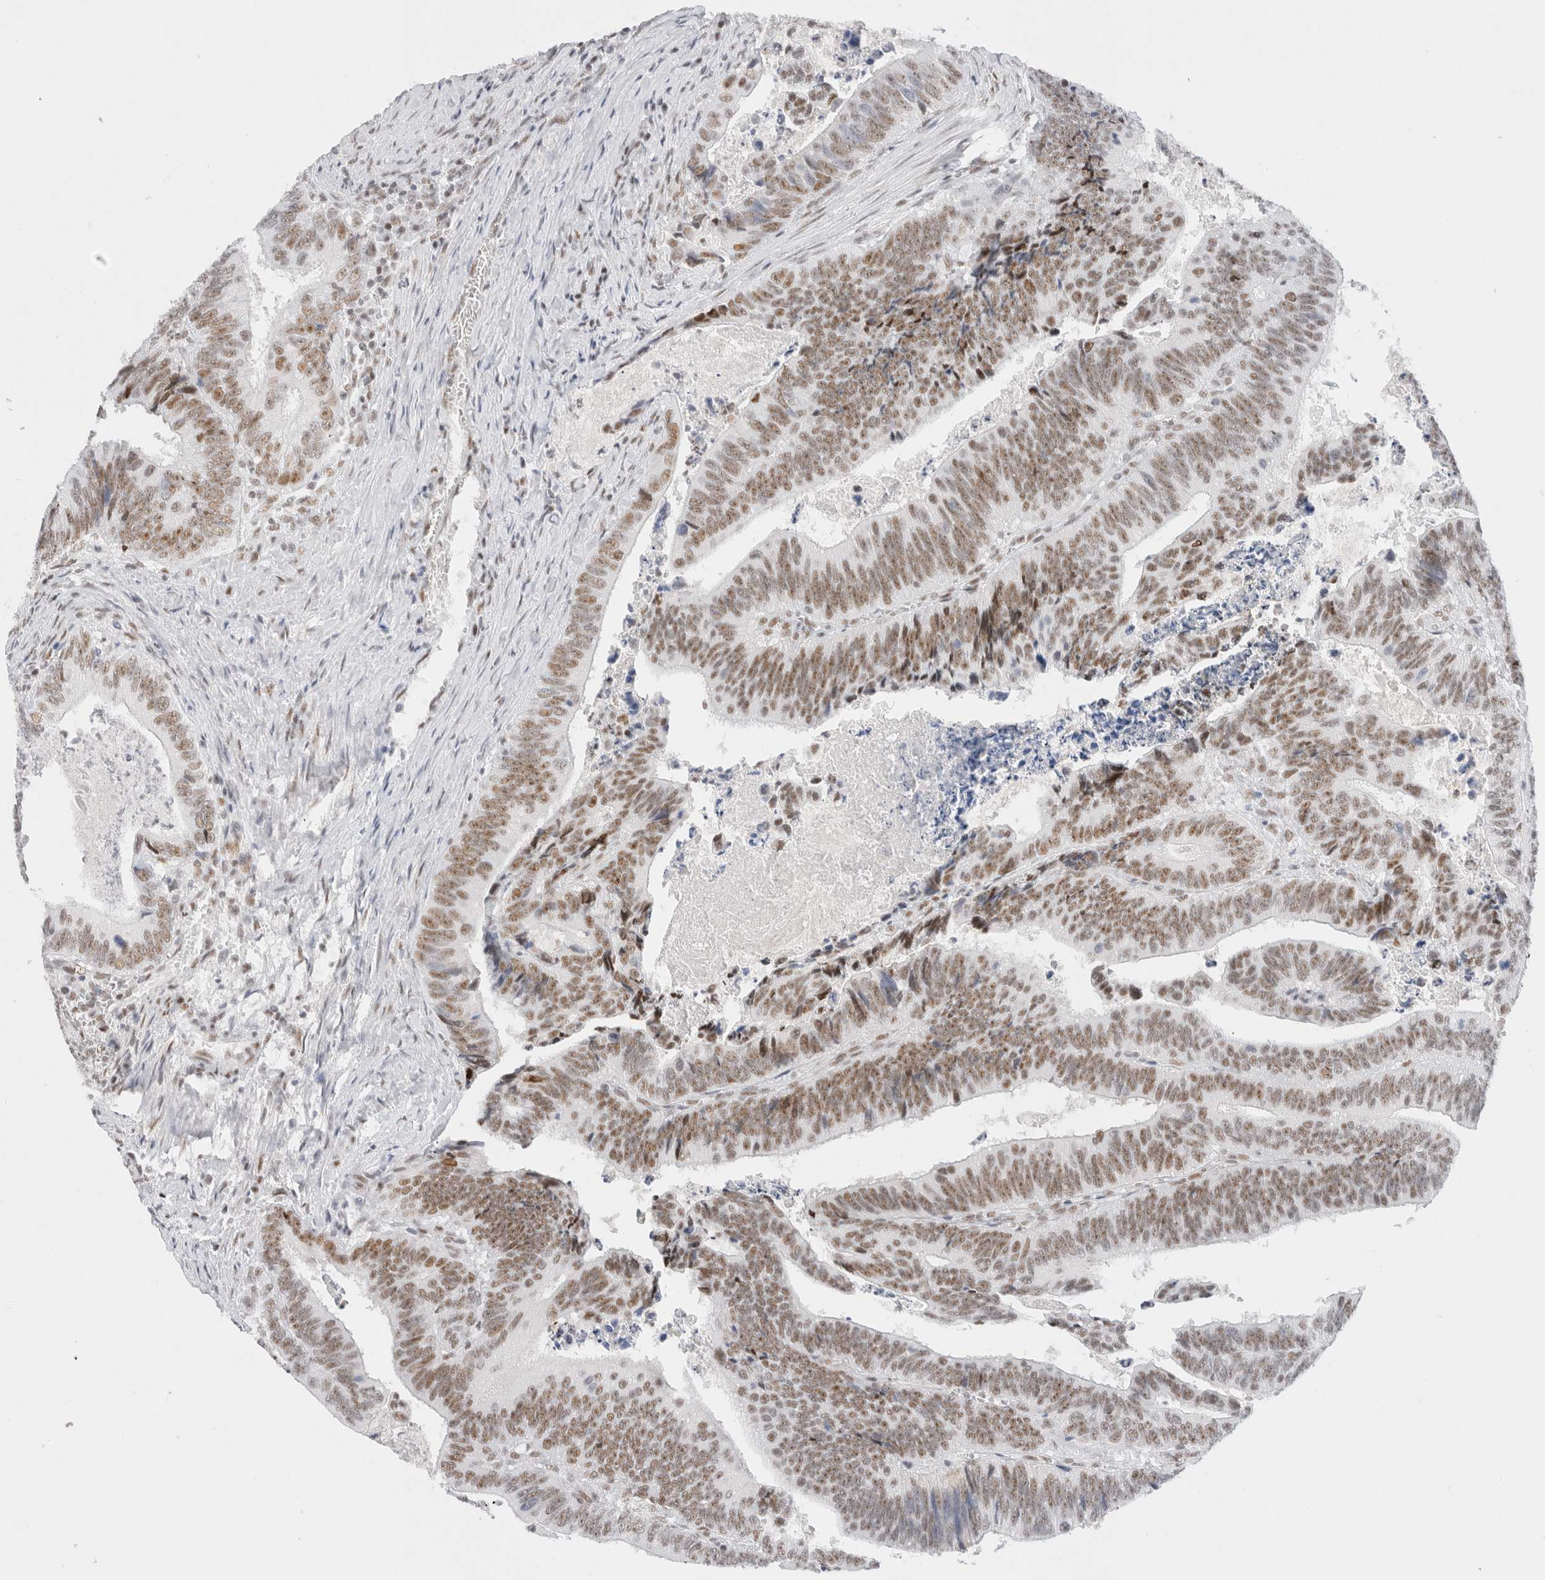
{"staining": {"intensity": "moderate", "quantity": ">75%", "location": "nuclear"}, "tissue": "colorectal cancer", "cell_type": "Tumor cells", "image_type": "cancer", "snomed": [{"axis": "morphology", "description": "Inflammation, NOS"}, {"axis": "morphology", "description": "Adenocarcinoma, NOS"}, {"axis": "topography", "description": "Colon"}], "caption": "IHC of human adenocarcinoma (colorectal) reveals medium levels of moderate nuclear positivity in approximately >75% of tumor cells. The staining was performed using DAB to visualize the protein expression in brown, while the nuclei were stained in blue with hematoxylin (Magnification: 20x).", "gene": "COPS7A", "patient": {"sex": "male", "age": 72}}